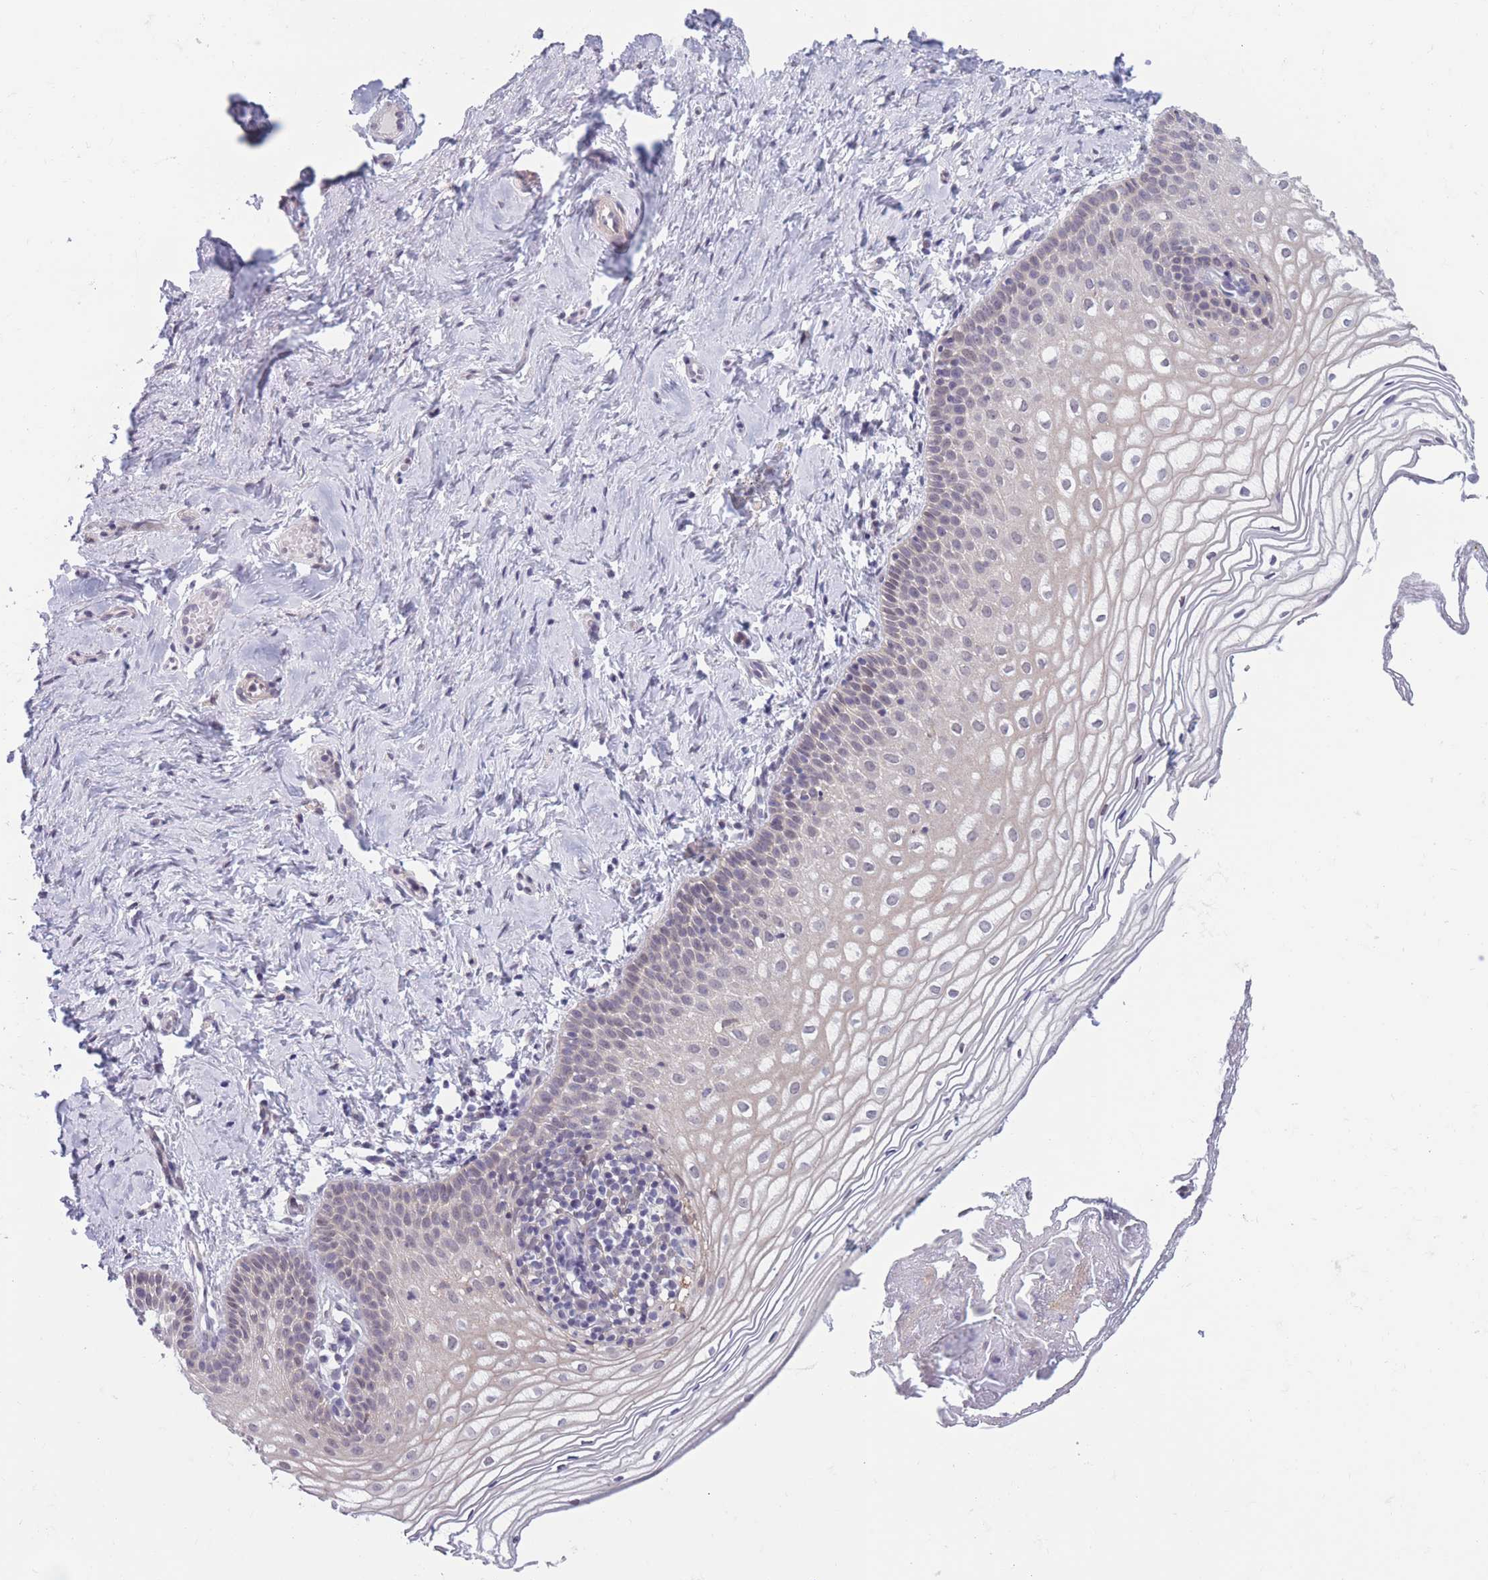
{"staining": {"intensity": "negative", "quantity": "none", "location": "none"}, "tissue": "vagina", "cell_type": "Squamous epithelial cells", "image_type": "normal", "snomed": [{"axis": "morphology", "description": "Normal tissue, NOS"}, {"axis": "topography", "description": "Vagina"}], "caption": "This is an immunohistochemistry image of unremarkable human vagina. There is no staining in squamous epithelial cells.", "gene": "PODXL", "patient": {"sex": "female", "age": 56}}